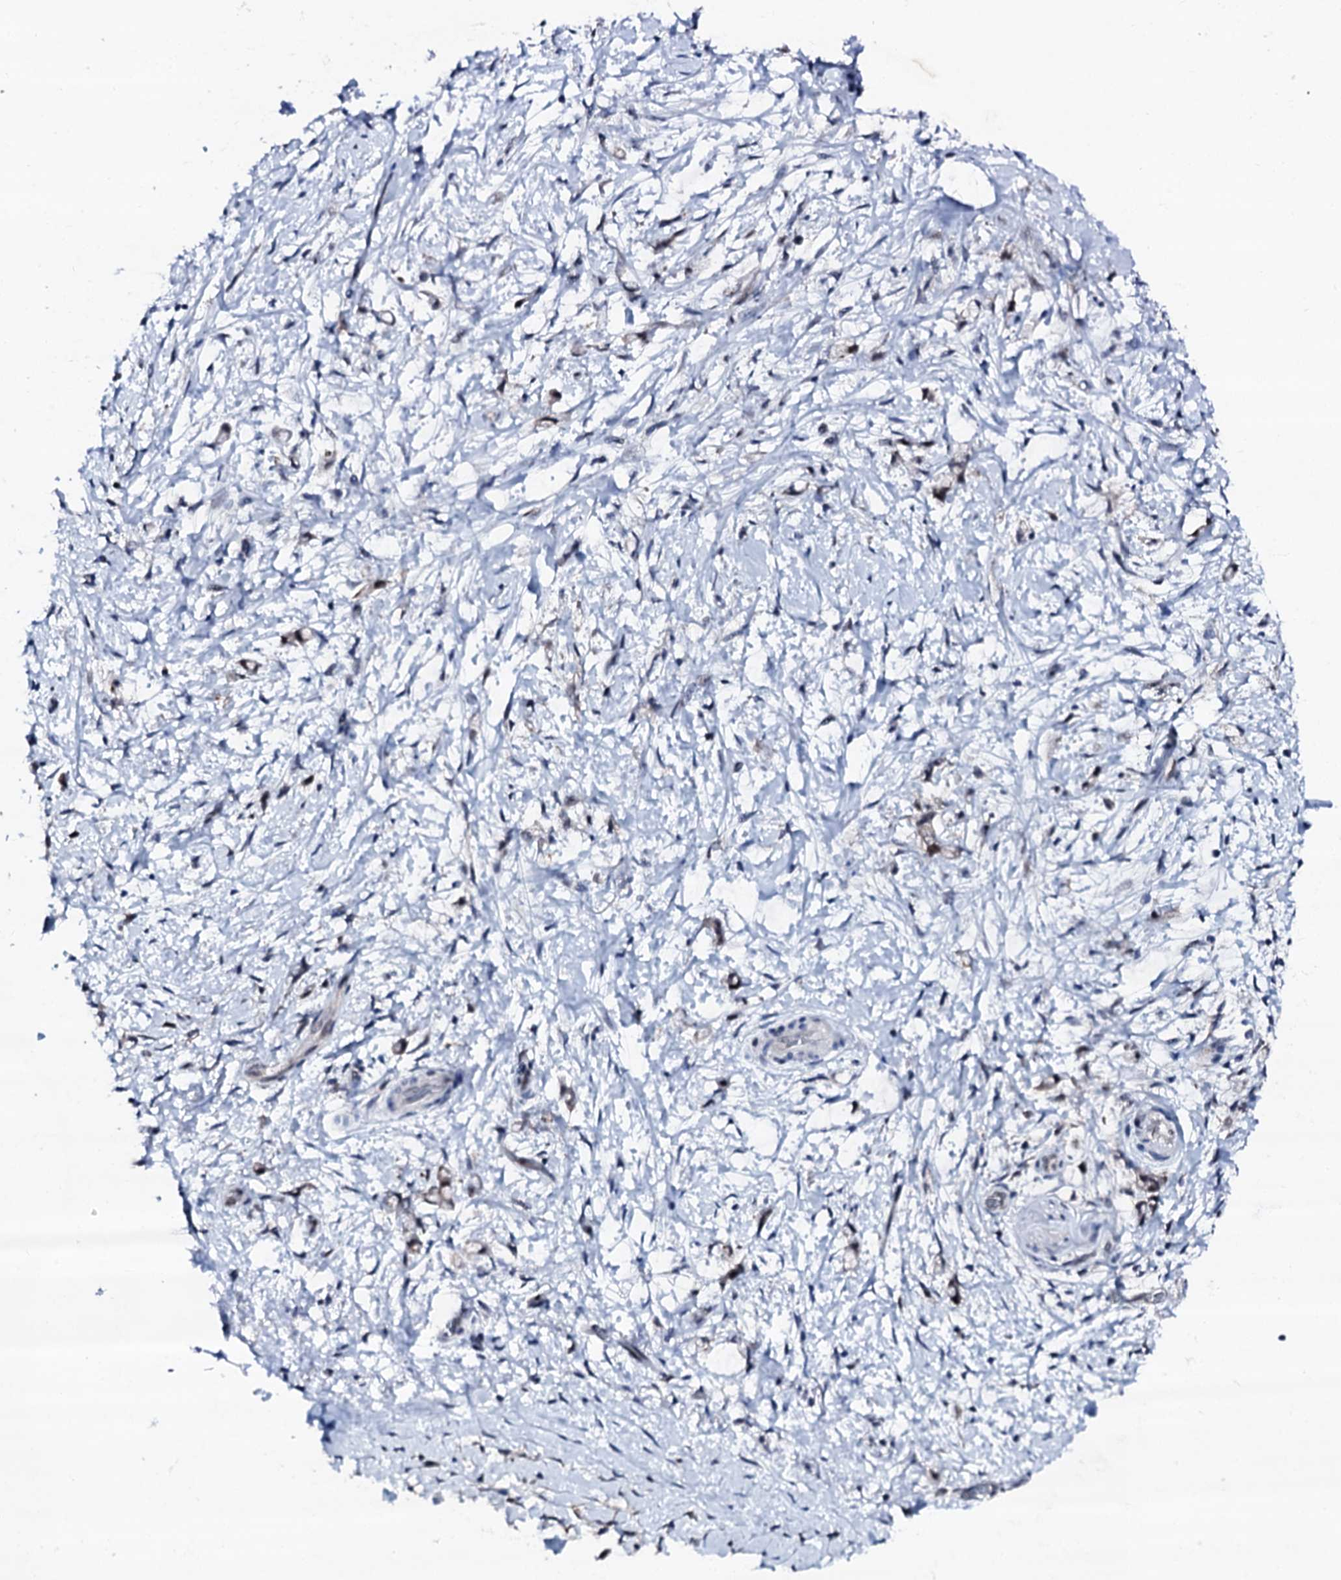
{"staining": {"intensity": "negative", "quantity": "none", "location": "none"}, "tissue": "stomach cancer", "cell_type": "Tumor cells", "image_type": "cancer", "snomed": [{"axis": "morphology", "description": "Adenocarcinoma, NOS"}, {"axis": "topography", "description": "Stomach"}], "caption": "Immunohistochemistry (IHC) photomicrograph of human stomach cancer (adenocarcinoma) stained for a protein (brown), which displays no positivity in tumor cells.", "gene": "TRAFD1", "patient": {"sex": "female", "age": 60}}